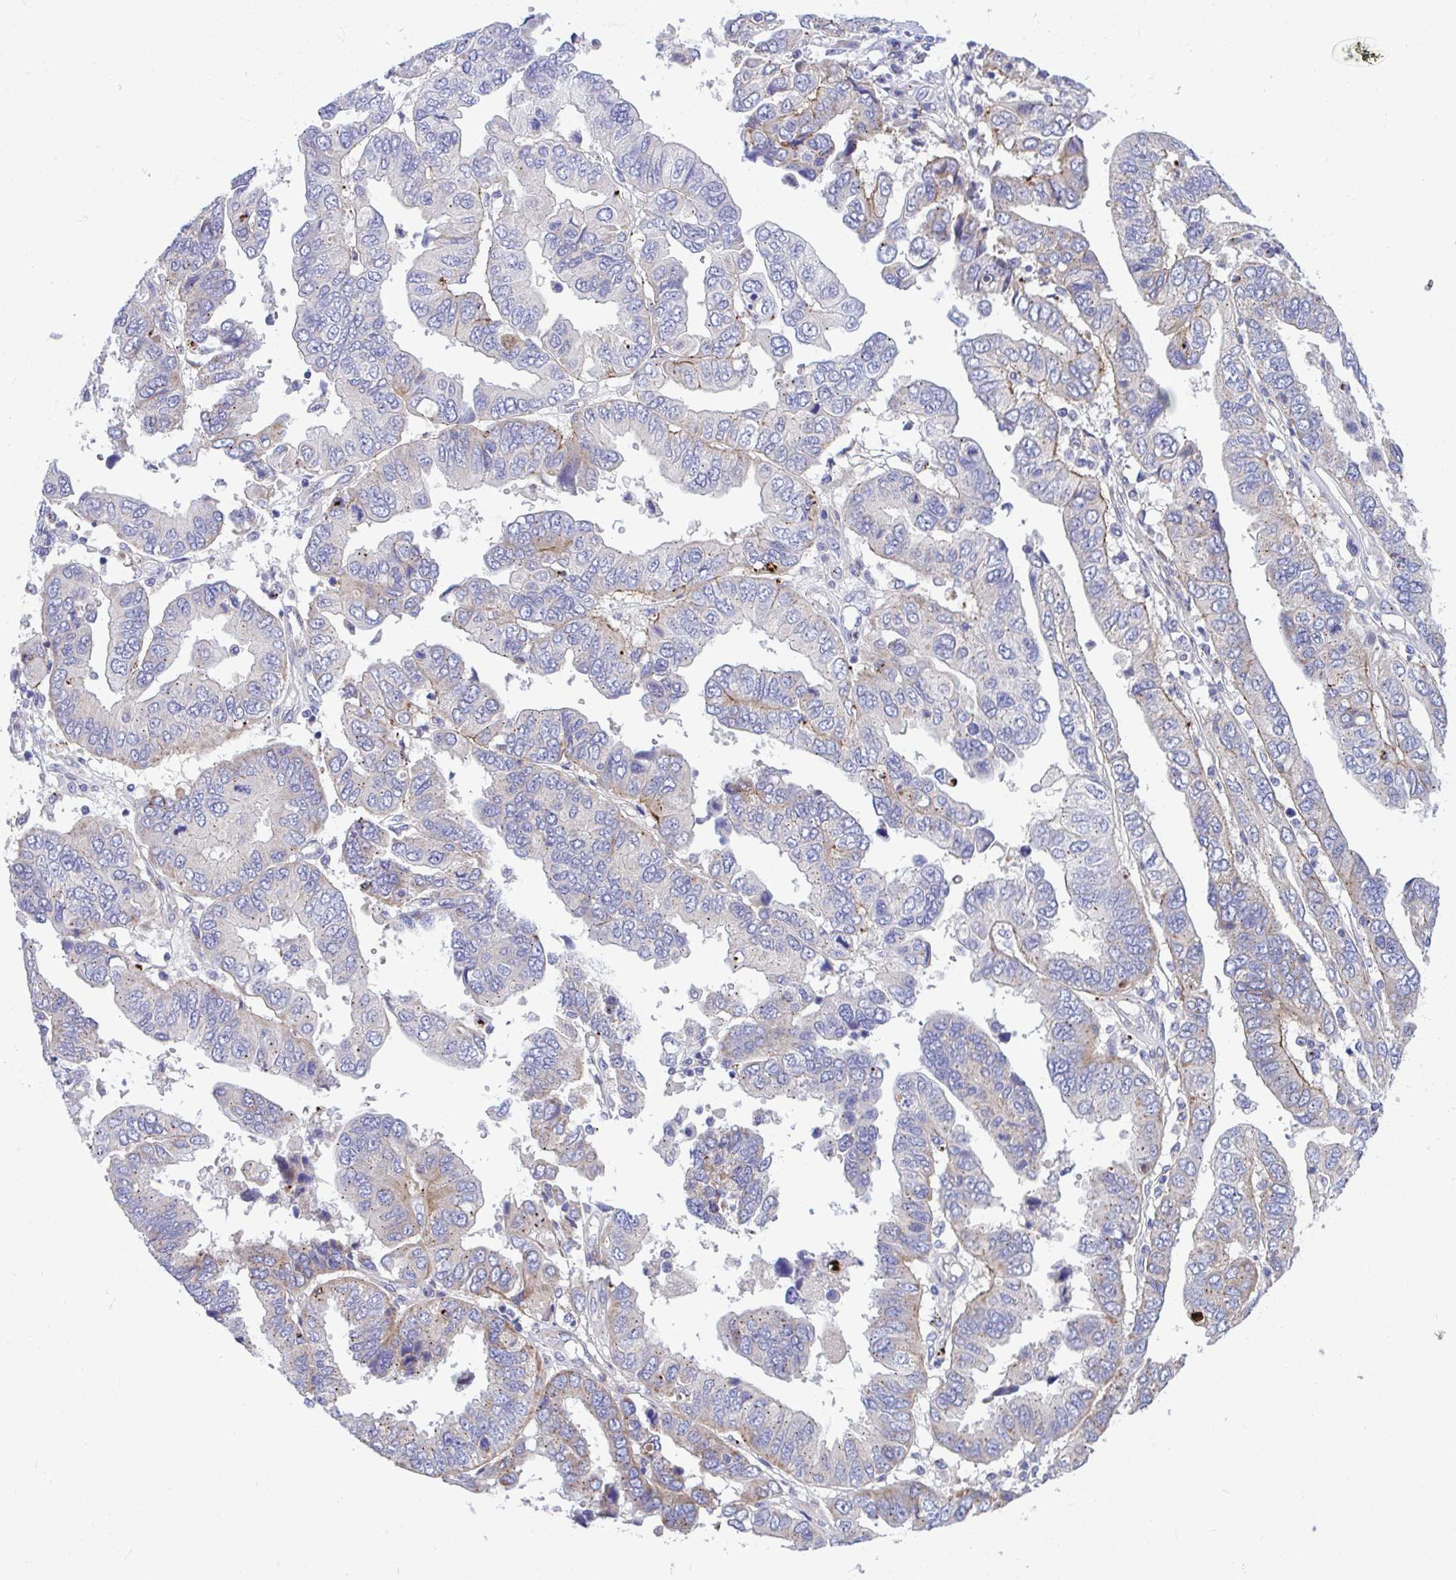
{"staining": {"intensity": "negative", "quantity": "none", "location": "none"}, "tissue": "ovarian cancer", "cell_type": "Tumor cells", "image_type": "cancer", "snomed": [{"axis": "morphology", "description": "Cystadenocarcinoma, serous, NOS"}, {"axis": "topography", "description": "Ovary"}], "caption": "The photomicrograph exhibits no staining of tumor cells in ovarian cancer (serous cystadenocarcinoma).", "gene": "MRPS16", "patient": {"sex": "female", "age": 79}}